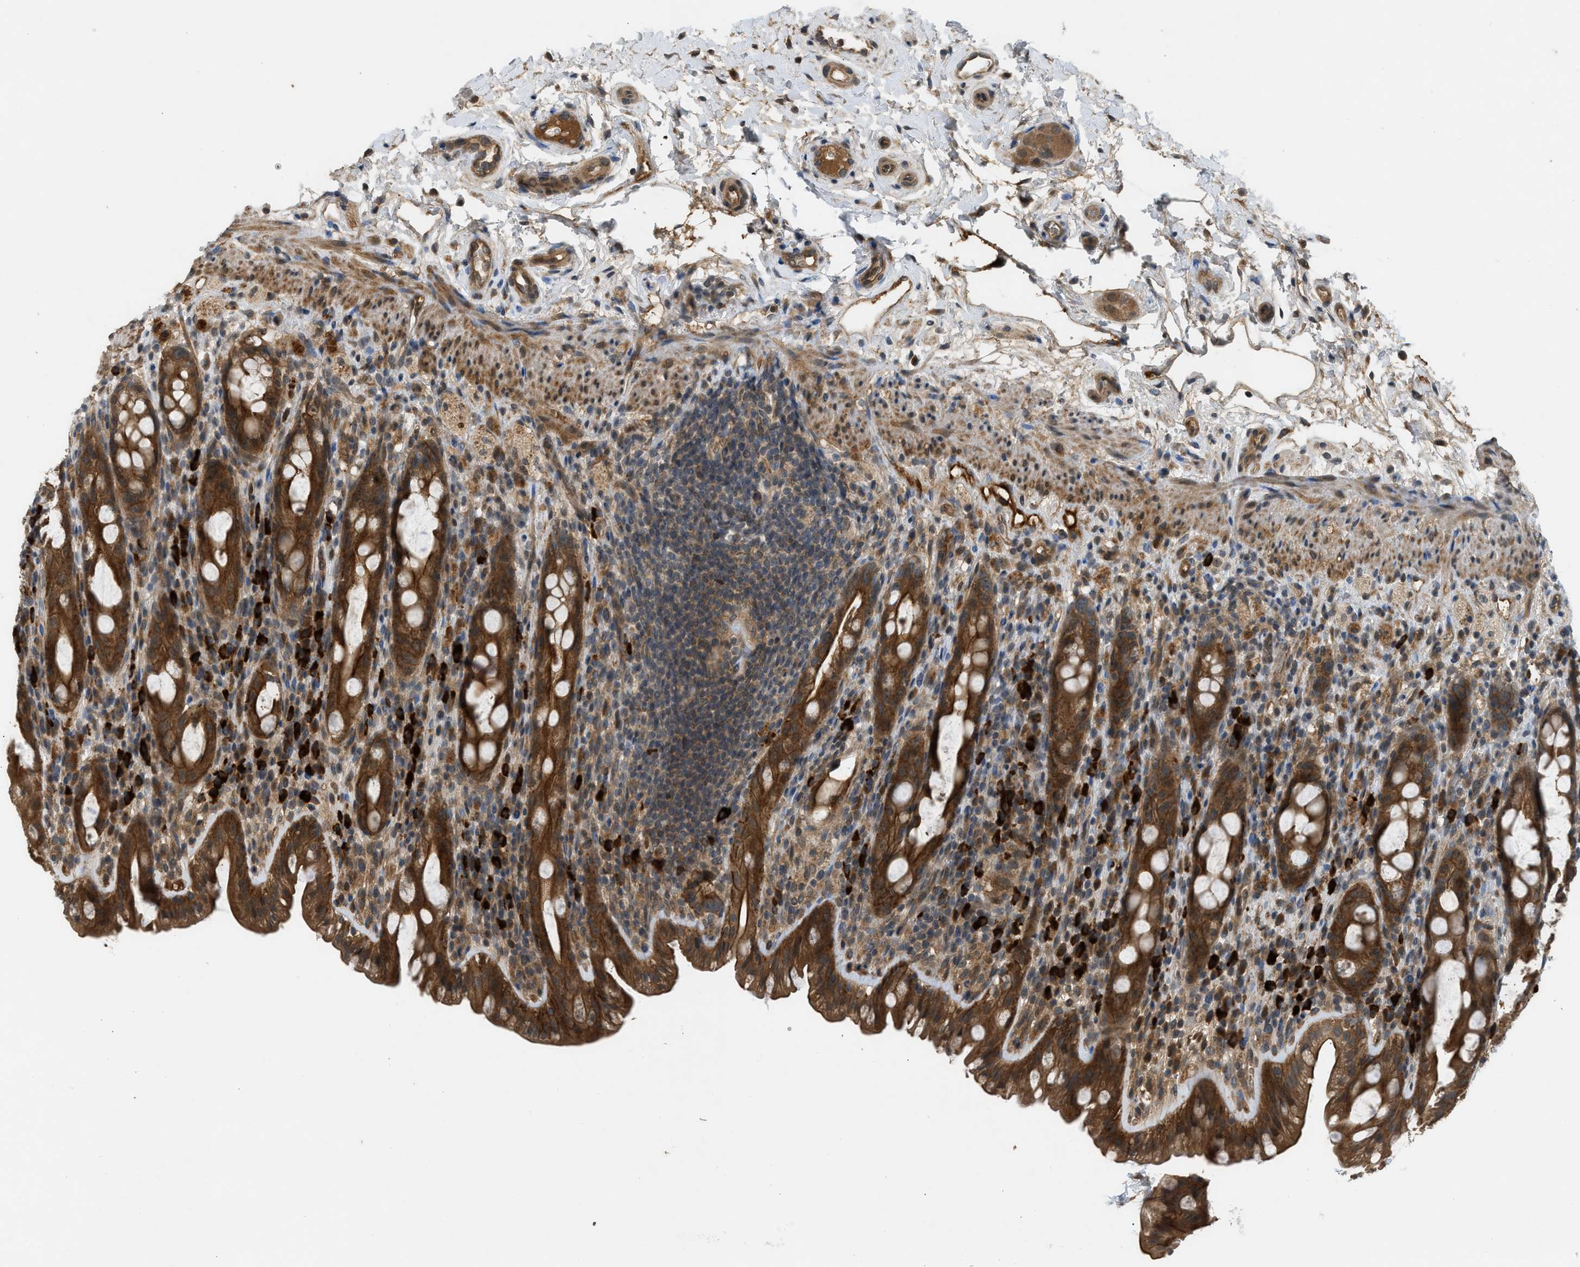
{"staining": {"intensity": "strong", "quantity": ">75%", "location": "cytoplasmic/membranous"}, "tissue": "rectum", "cell_type": "Glandular cells", "image_type": "normal", "snomed": [{"axis": "morphology", "description": "Normal tissue, NOS"}, {"axis": "topography", "description": "Rectum"}], "caption": "Immunohistochemistry (DAB (3,3'-diaminobenzidine)) staining of unremarkable rectum demonstrates strong cytoplasmic/membranous protein positivity in approximately >75% of glandular cells. (DAB IHC with brightfield microscopy, high magnification).", "gene": "ADCY8", "patient": {"sex": "male", "age": 44}}